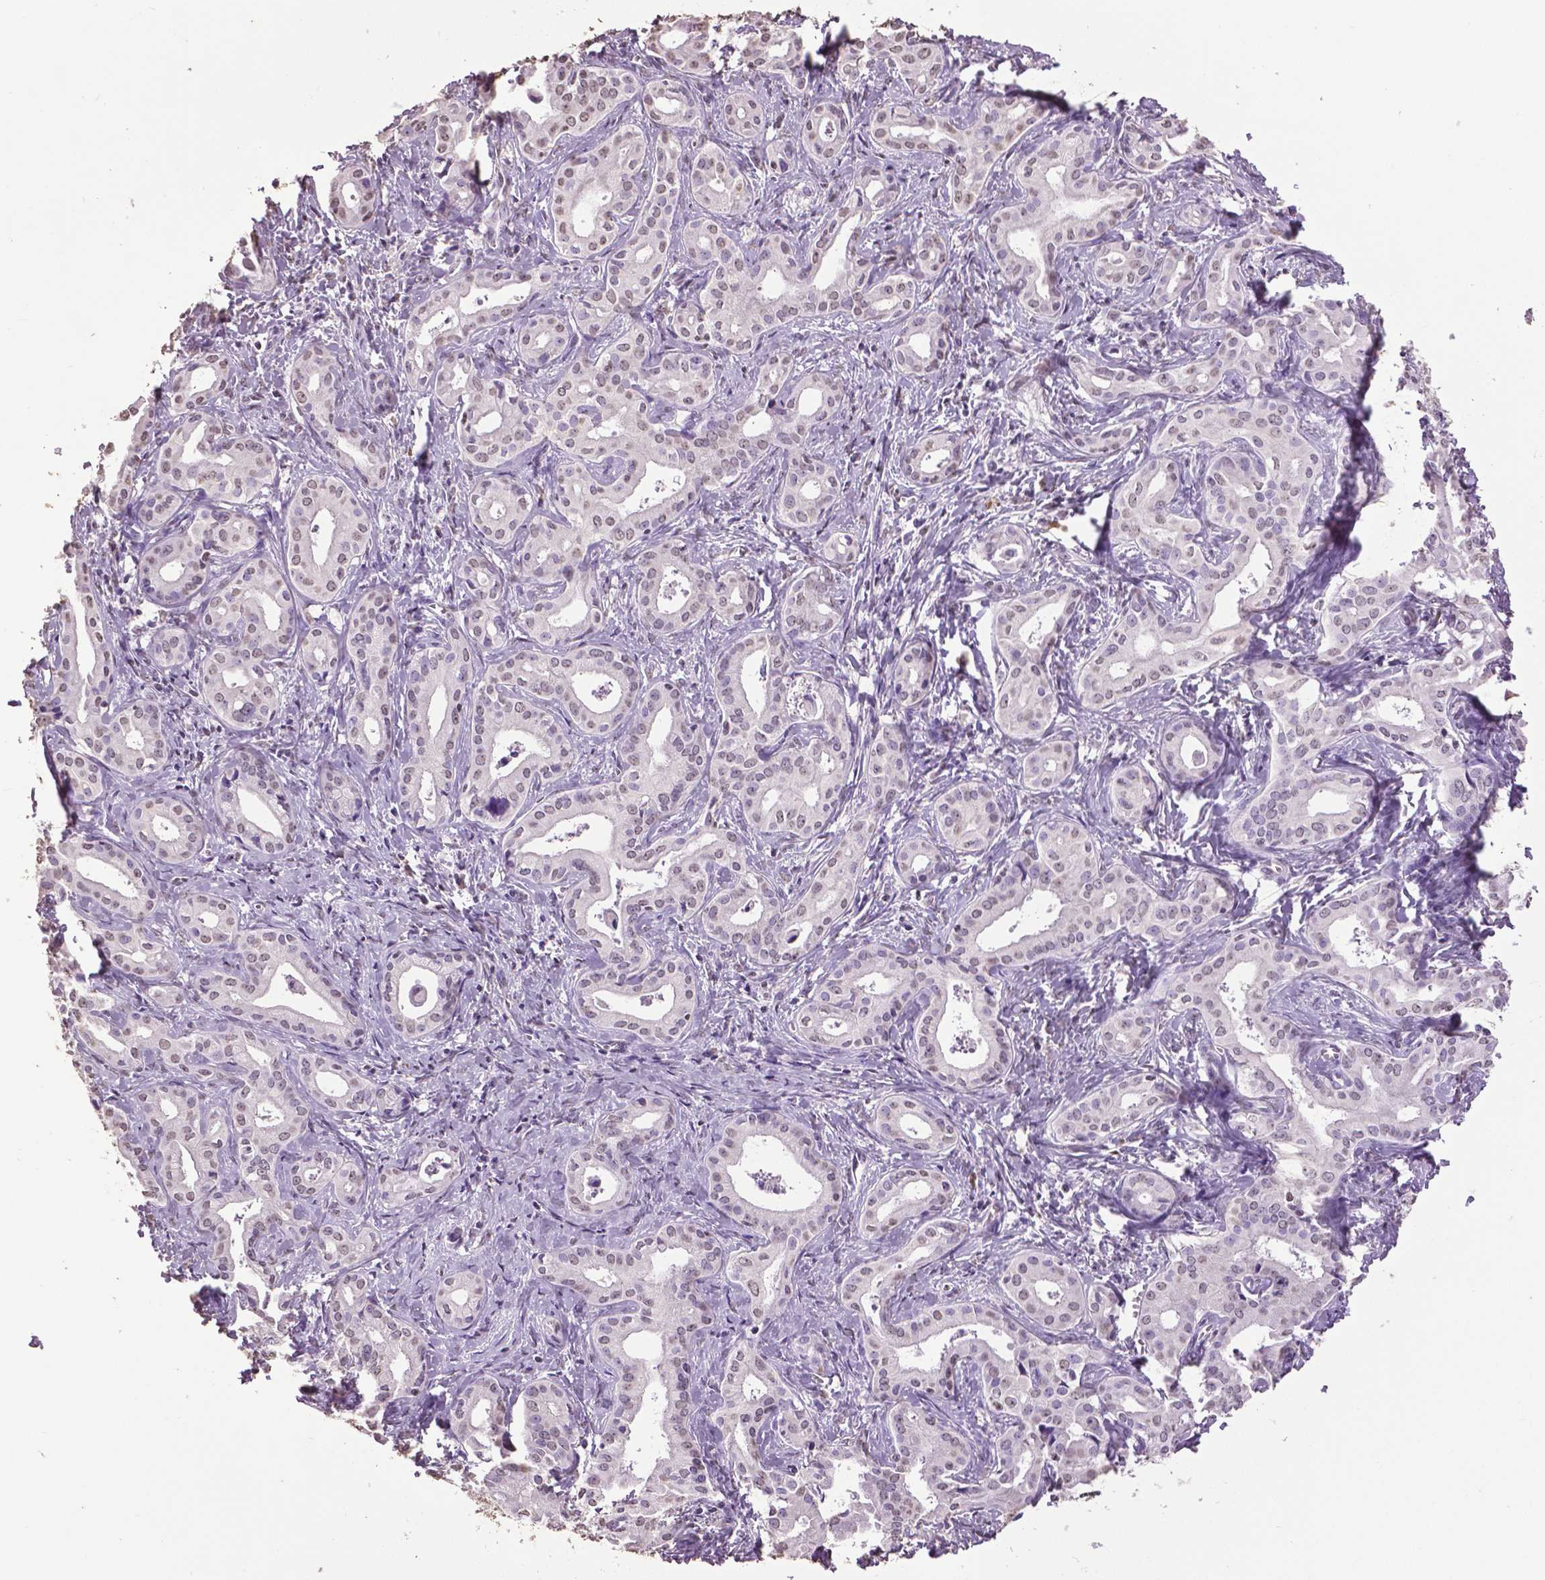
{"staining": {"intensity": "negative", "quantity": "none", "location": "none"}, "tissue": "liver cancer", "cell_type": "Tumor cells", "image_type": "cancer", "snomed": [{"axis": "morphology", "description": "Cholangiocarcinoma"}, {"axis": "topography", "description": "Liver"}], "caption": "Human liver cholangiocarcinoma stained for a protein using immunohistochemistry (IHC) demonstrates no positivity in tumor cells.", "gene": "RUNX3", "patient": {"sex": "female", "age": 65}}